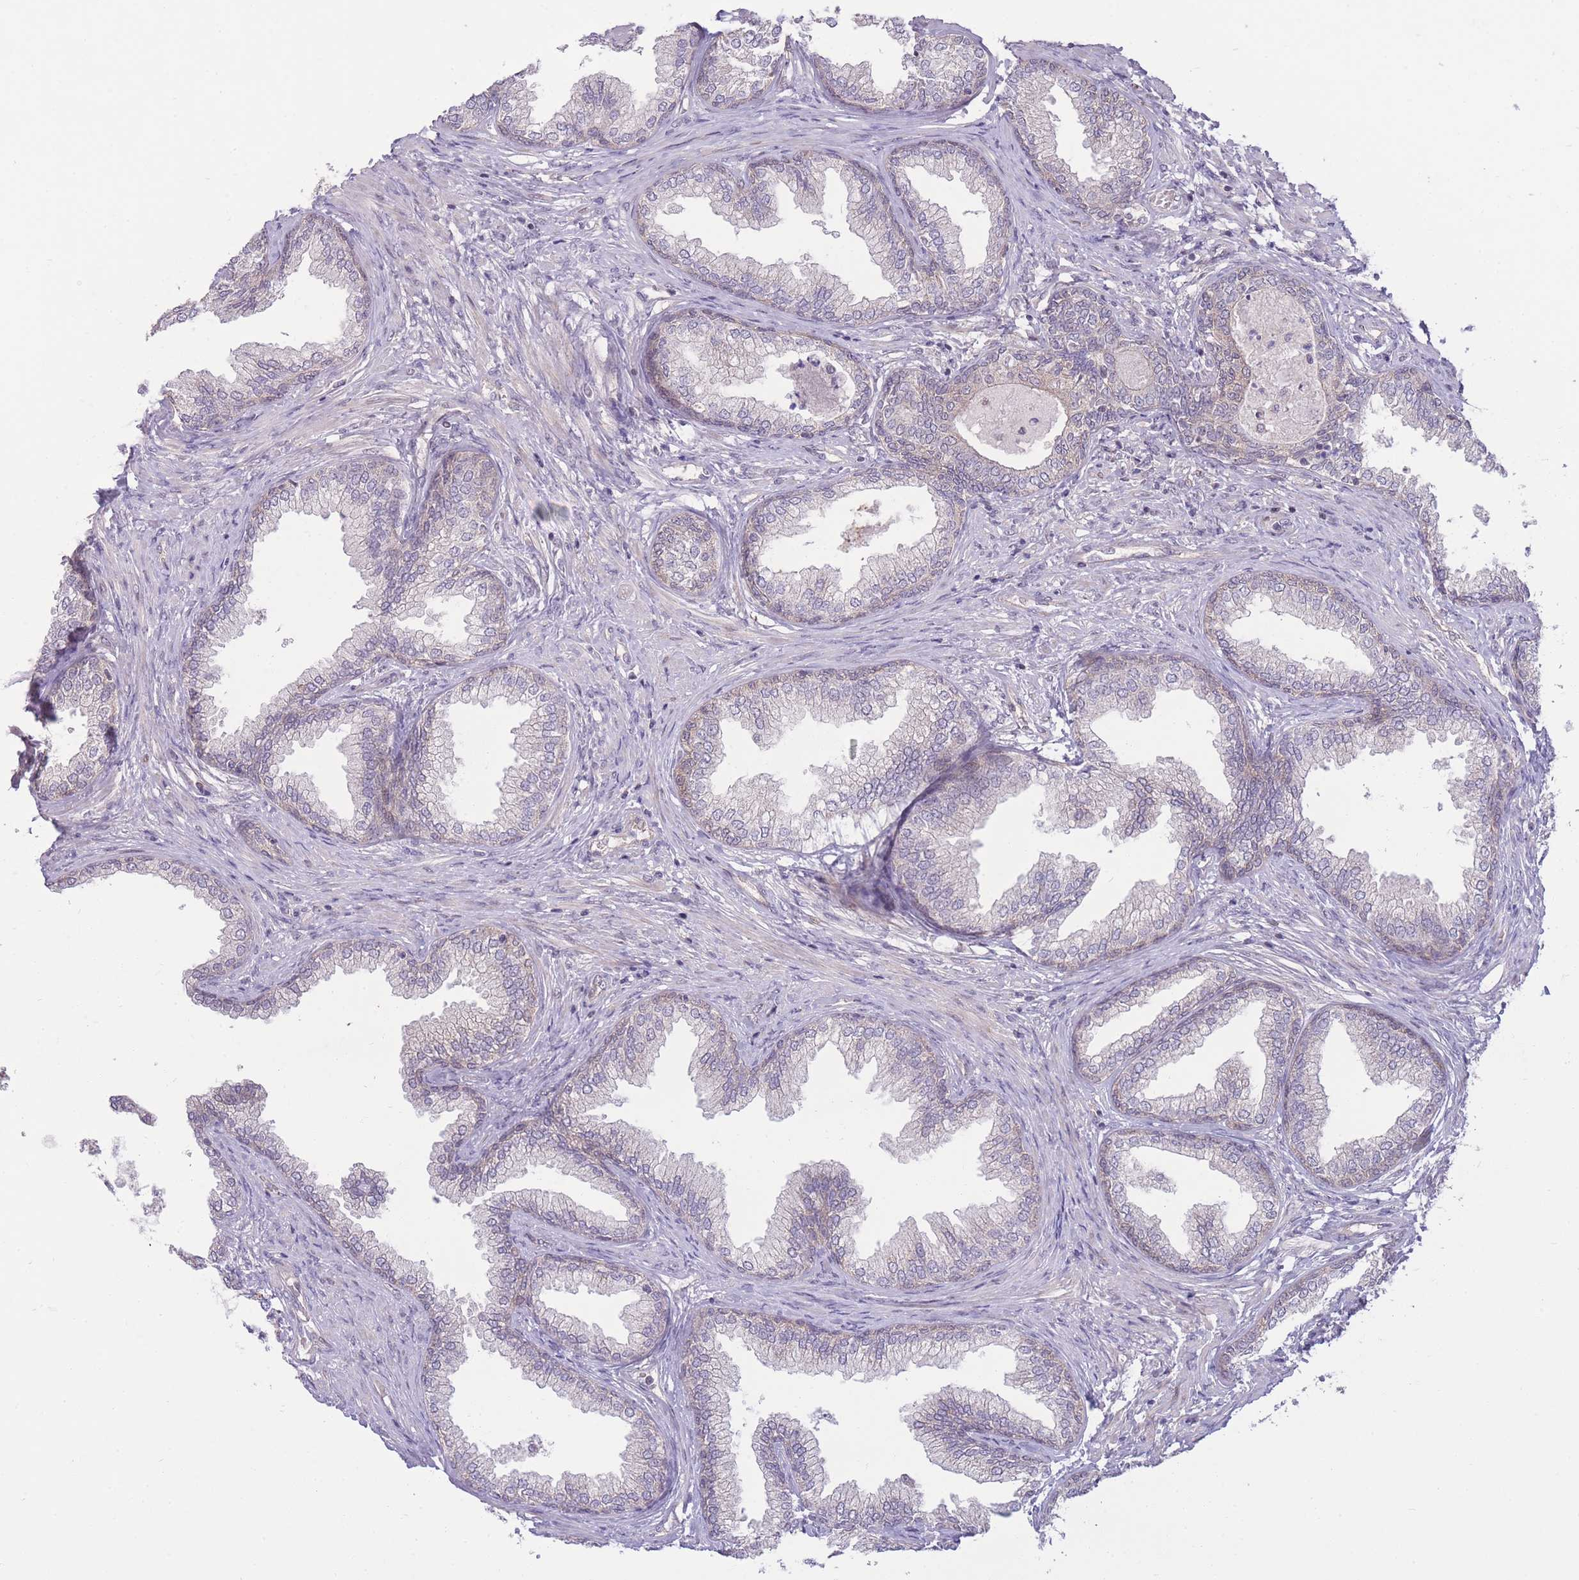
{"staining": {"intensity": "moderate", "quantity": "<25%", "location": "cytoplasmic/membranous"}, "tissue": "prostate", "cell_type": "Glandular cells", "image_type": "normal", "snomed": [{"axis": "morphology", "description": "Normal tissue, NOS"}, {"axis": "topography", "description": "Prostate"}], "caption": "This image displays immunohistochemistry (IHC) staining of benign prostate, with low moderate cytoplasmic/membranous expression in approximately <25% of glandular cells.", "gene": "RIC8A", "patient": {"sex": "male", "age": 76}}